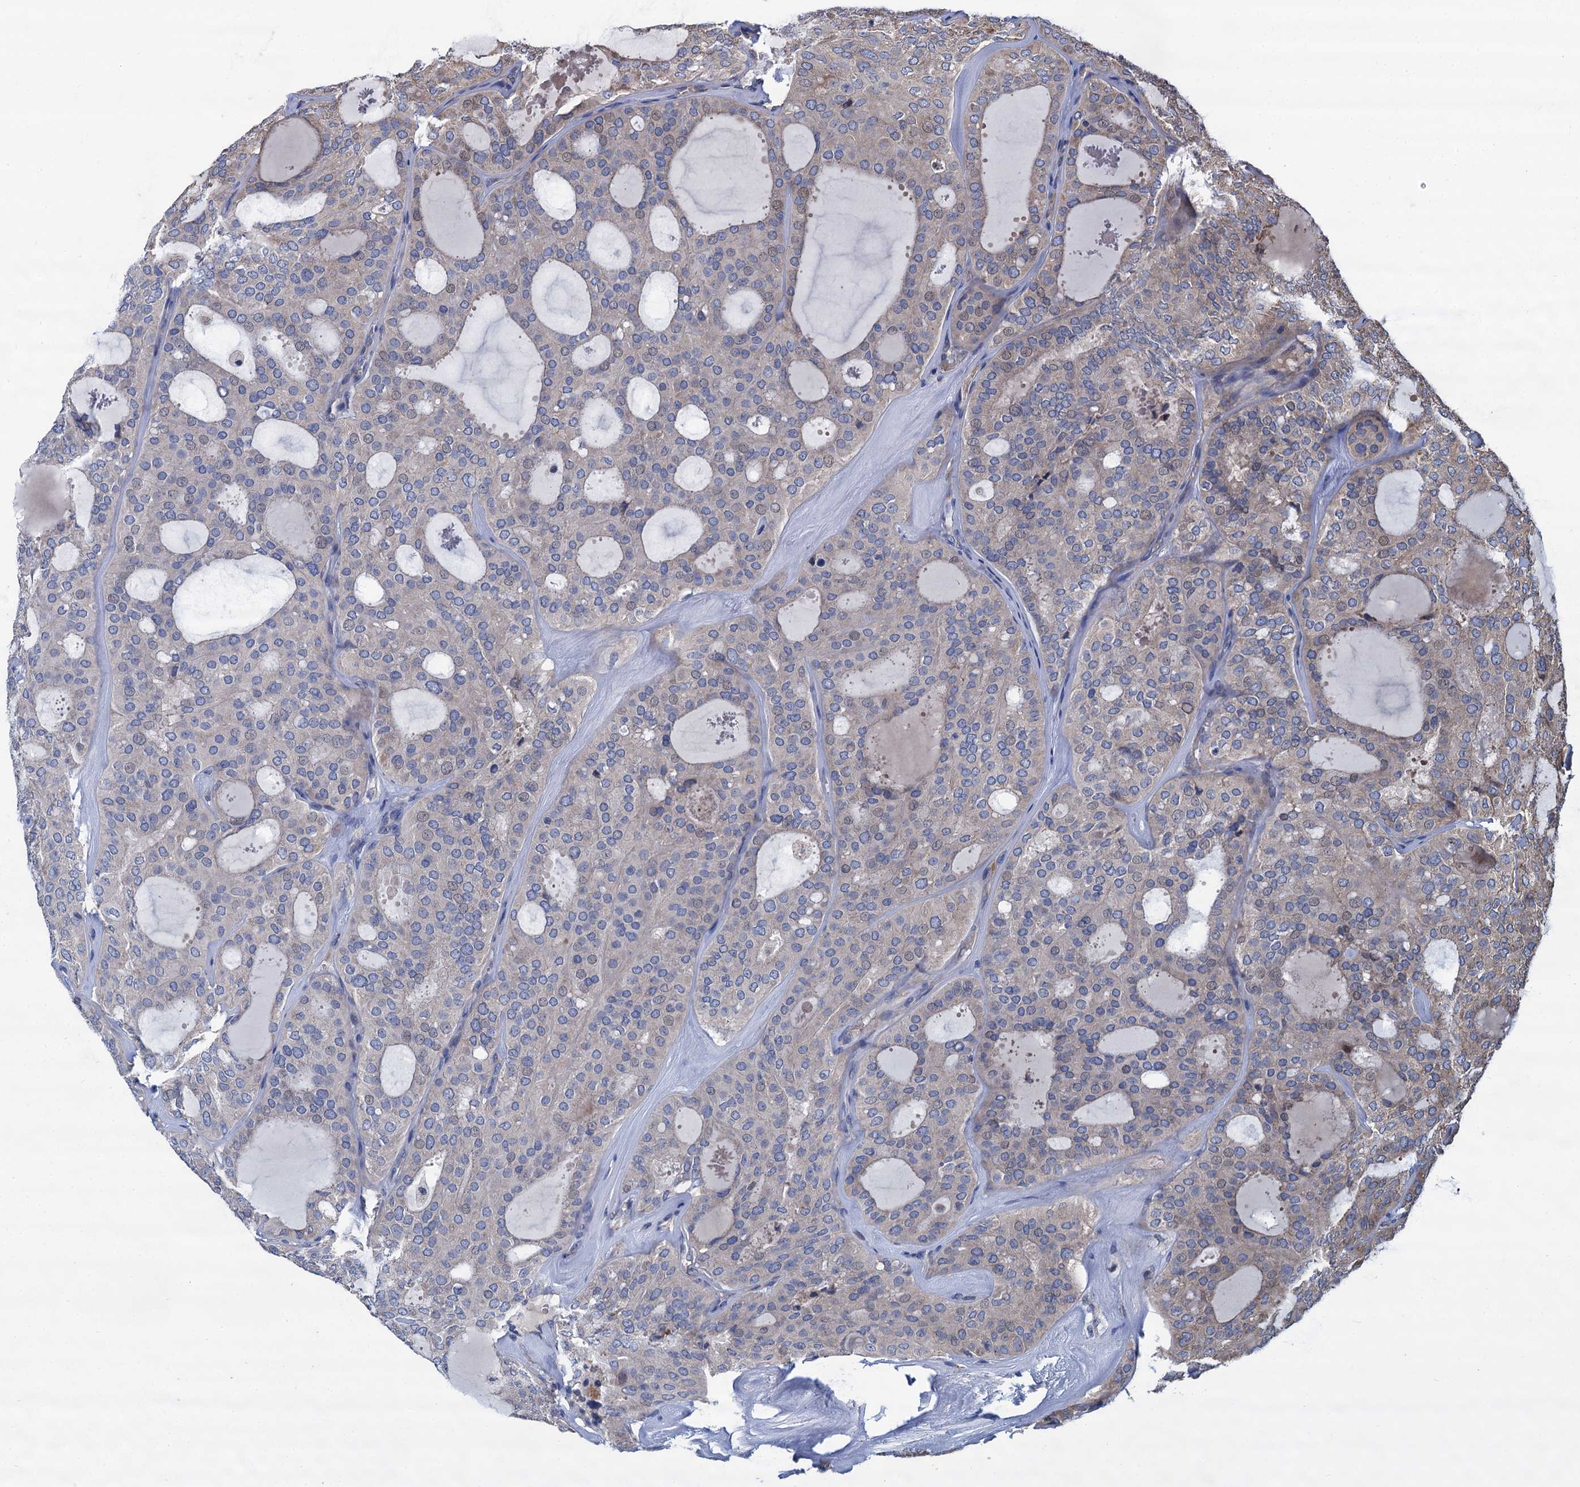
{"staining": {"intensity": "moderate", "quantity": "<25%", "location": "cytoplasmic/membranous"}, "tissue": "thyroid cancer", "cell_type": "Tumor cells", "image_type": "cancer", "snomed": [{"axis": "morphology", "description": "Follicular adenoma carcinoma, NOS"}, {"axis": "topography", "description": "Thyroid gland"}], "caption": "A photomicrograph of human thyroid follicular adenoma carcinoma stained for a protein exhibits moderate cytoplasmic/membranous brown staining in tumor cells. Using DAB (brown) and hematoxylin (blue) stains, captured at high magnification using brightfield microscopy.", "gene": "LINS1", "patient": {"sex": "male", "age": 75}}